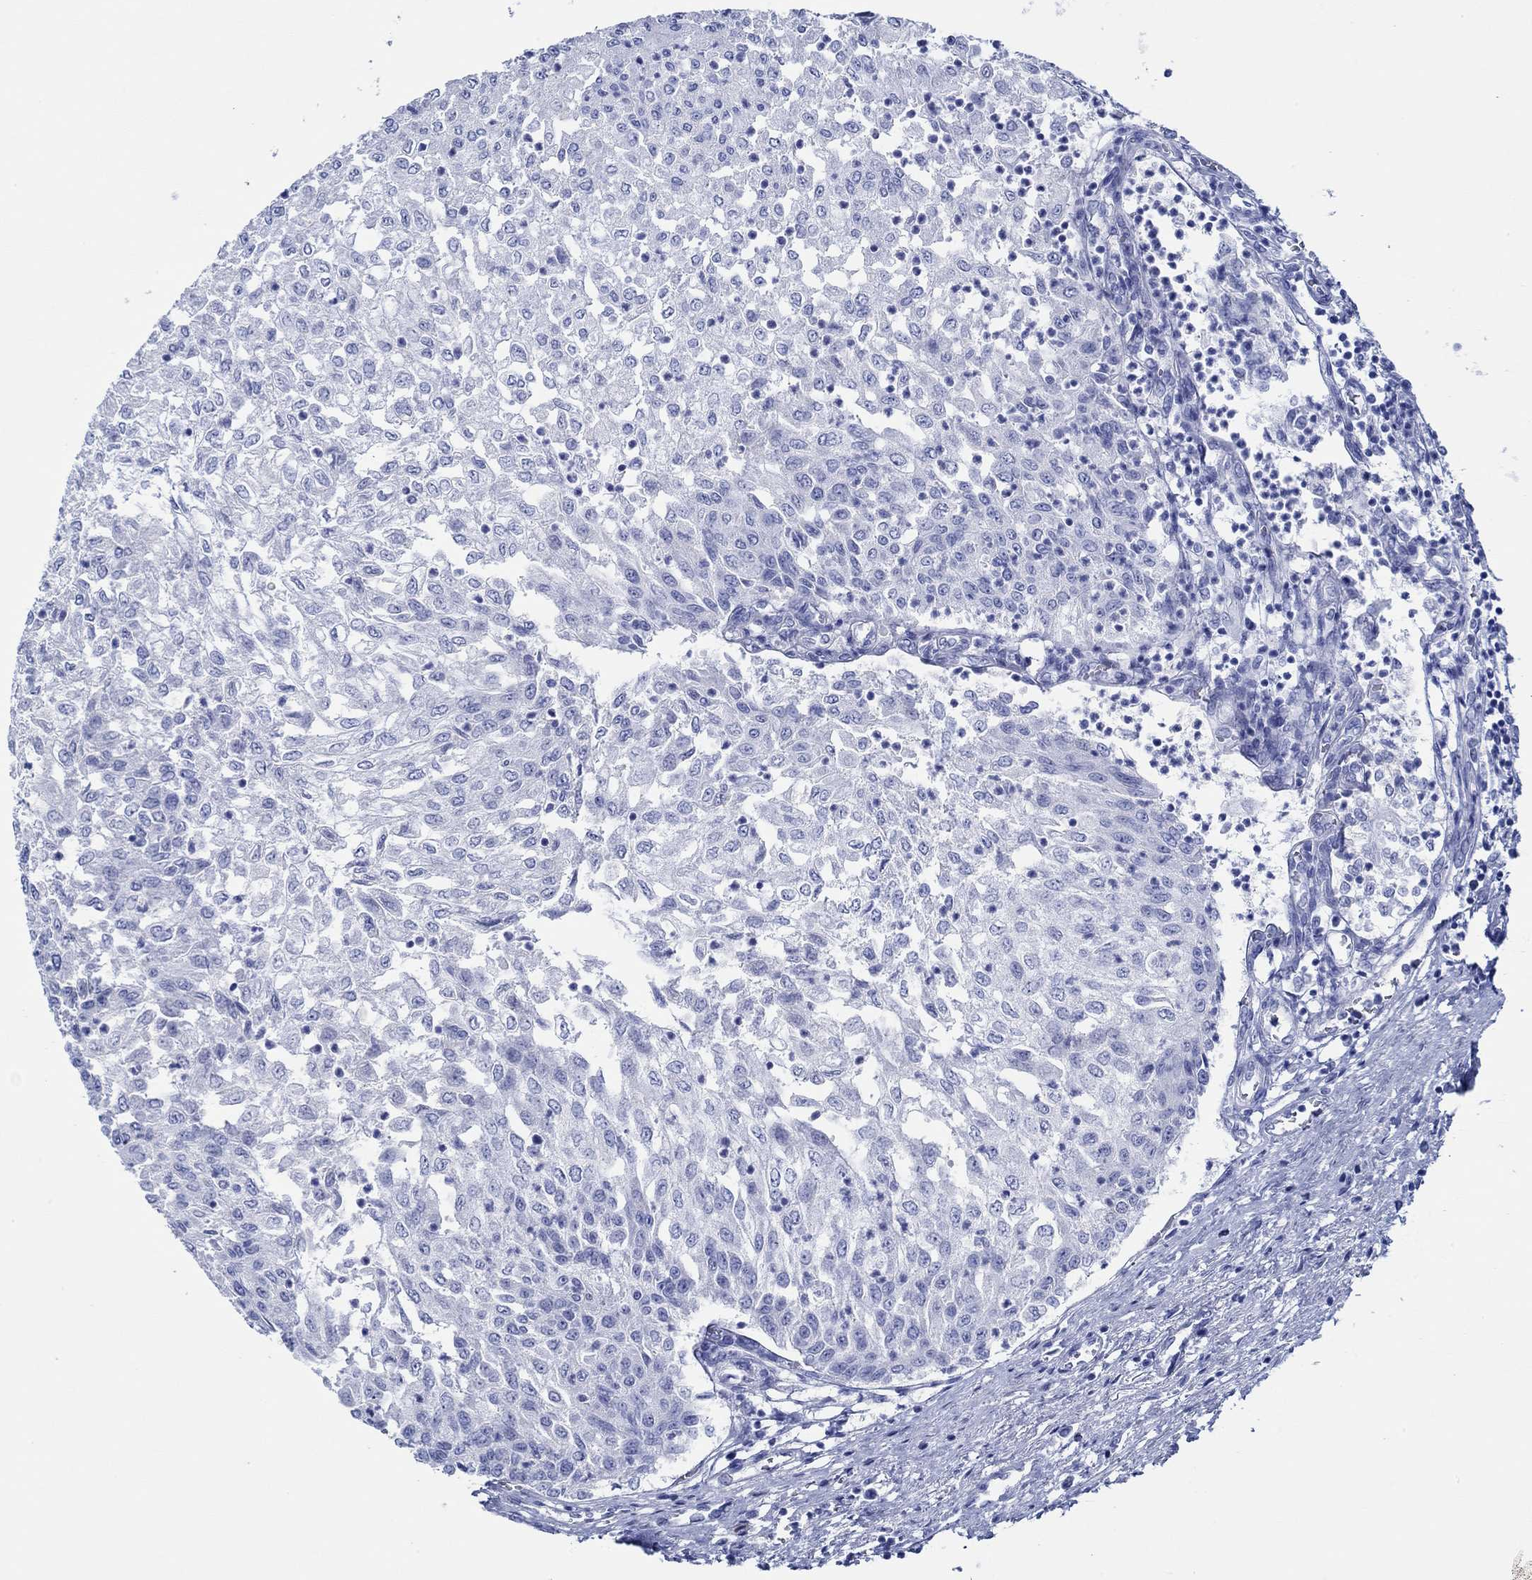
{"staining": {"intensity": "negative", "quantity": "none", "location": "none"}, "tissue": "urothelial cancer", "cell_type": "Tumor cells", "image_type": "cancer", "snomed": [{"axis": "morphology", "description": "Urothelial carcinoma, Low grade"}, {"axis": "topography", "description": "Urinary bladder"}], "caption": "High magnification brightfield microscopy of urothelial carcinoma (low-grade) stained with DAB (brown) and counterstained with hematoxylin (blue): tumor cells show no significant expression.", "gene": "IGFBP6", "patient": {"sex": "male", "age": 78}}